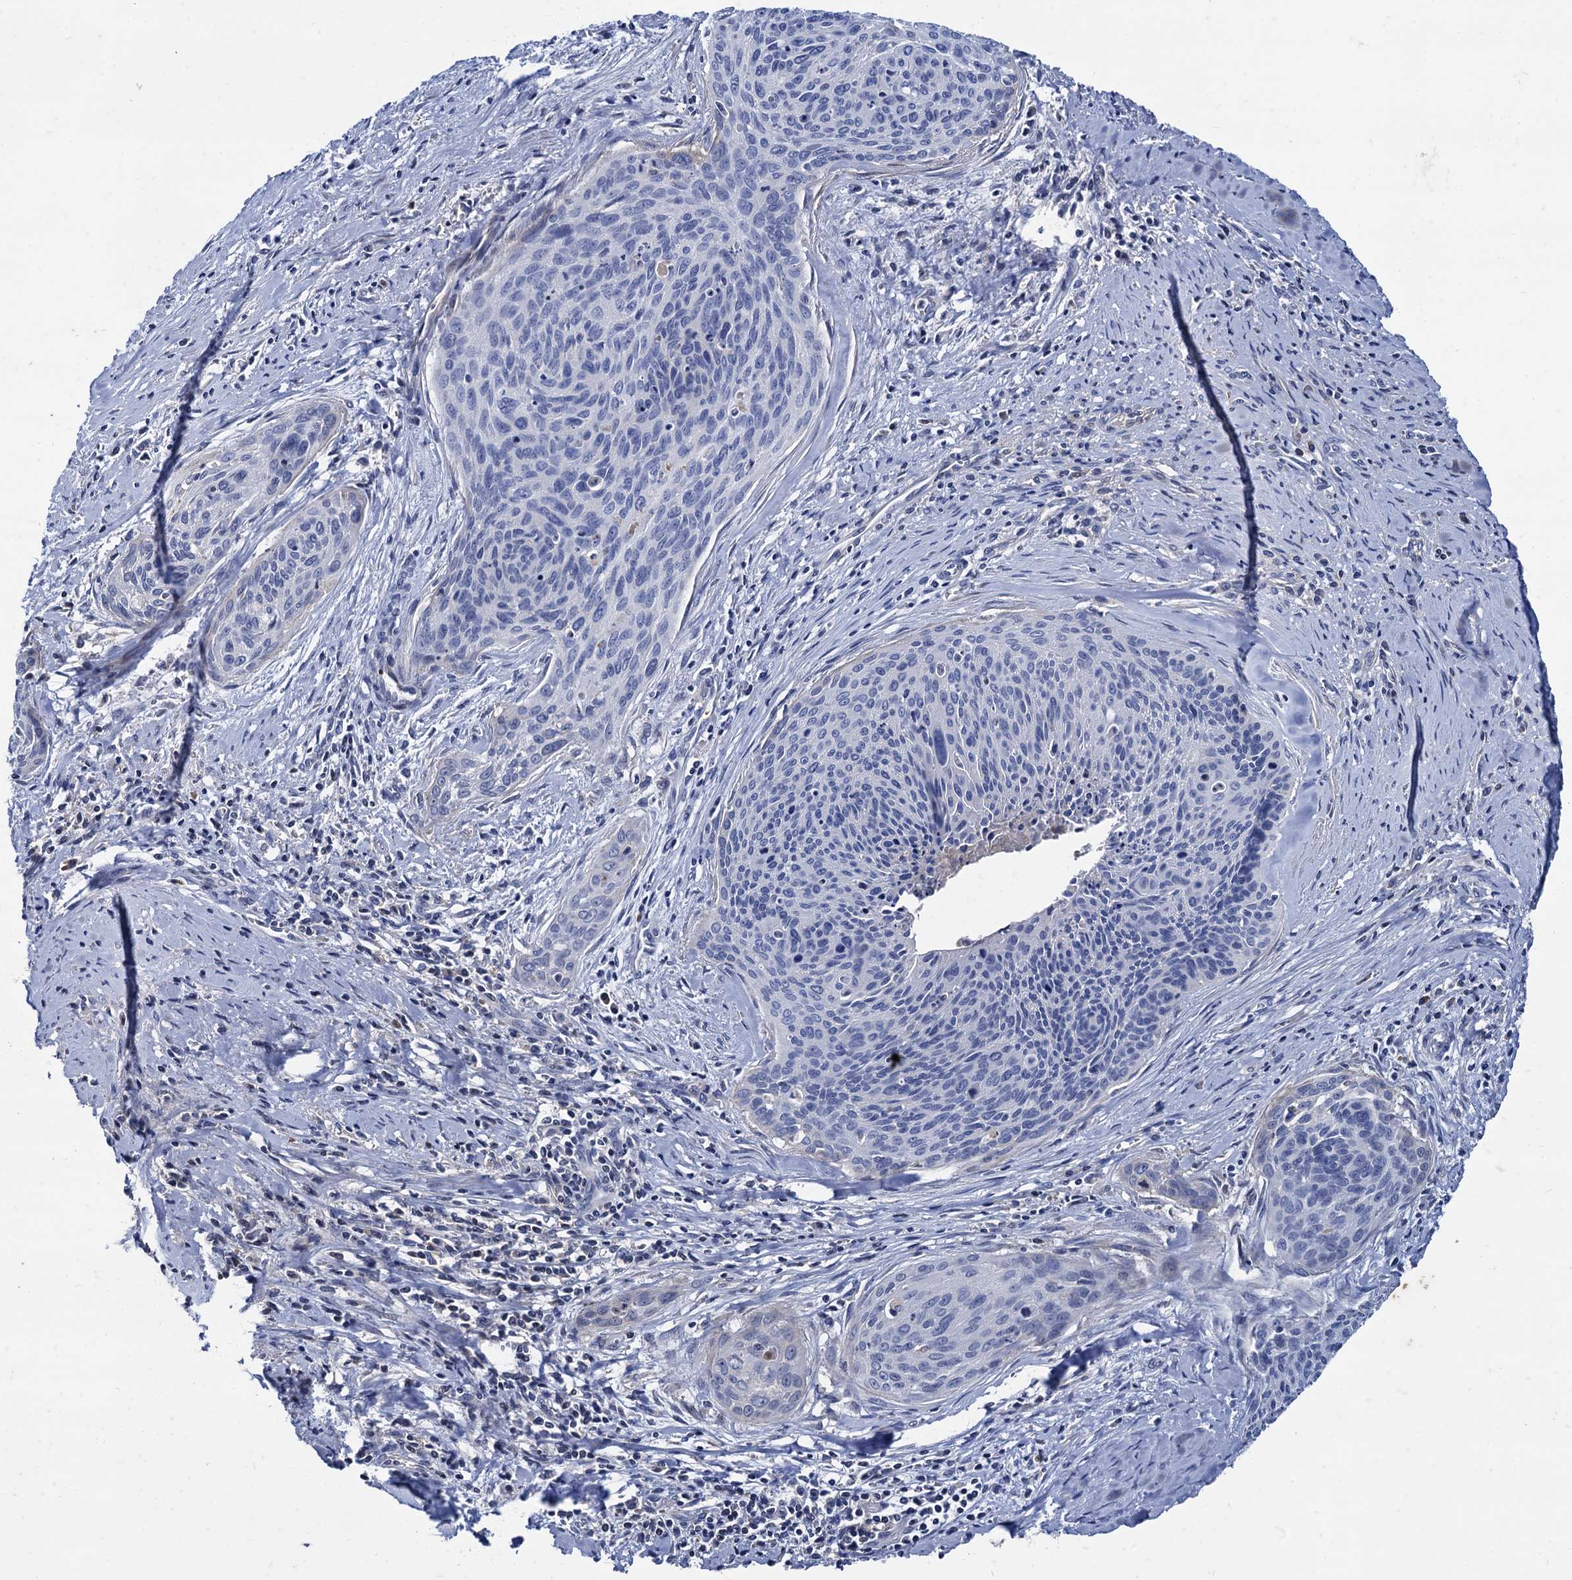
{"staining": {"intensity": "negative", "quantity": "none", "location": "none"}, "tissue": "cervical cancer", "cell_type": "Tumor cells", "image_type": "cancer", "snomed": [{"axis": "morphology", "description": "Squamous cell carcinoma, NOS"}, {"axis": "topography", "description": "Cervix"}], "caption": "This image is of cervical squamous cell carcinoma stained with IHC to label a protein in brown with the nuclei are counter-stained blue. There is no positivity in tumor cells.", "gene": "TMEM72", "patient": {"sex": "female", "age": 55}}